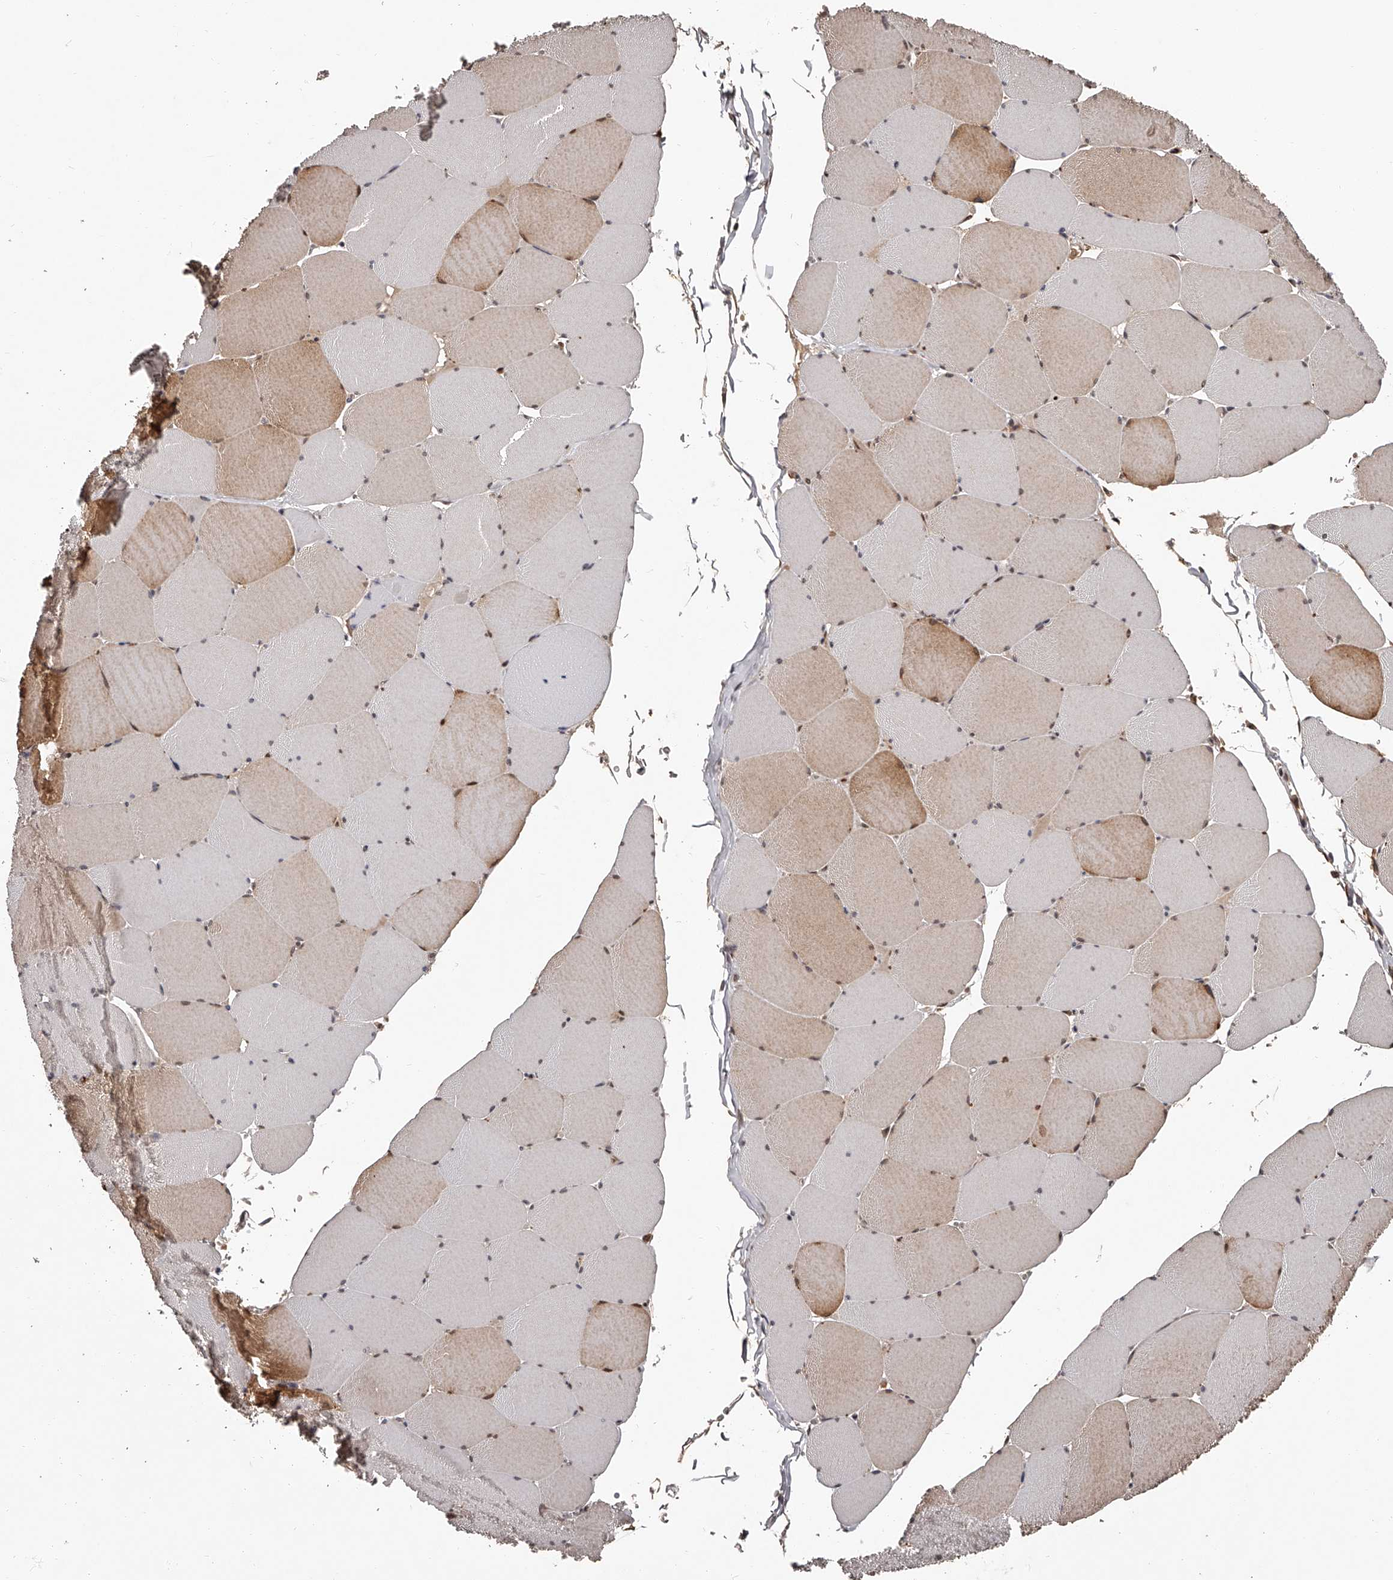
{"staining": {"intensity": "moderate", "quantity": ">75%", "location": "cytoplasmic/membranous,nuclear"}, "tissue": "skeletal muscle", "cell_type": "Myocytes", "image_type": "normal", "snomed": [{"axis": "morphology", "description": "Normal tissue, NOS"}, {"axis": "topography", "description": "Skeletal muscle"}, {"axis": "topography", "description": "Head-Neck"}], "caption": "A micrograph of skeletal muscle stained for a protein reveals moderate cytoplasmic/membranous,nuclear brown staining in myocytes. Using DAB (3,3'-diaminobenzidine) (brown) and hematoxylin (blue) stains, captured at high magnification using brightfield microscopy.", "gene": "URGCP", "patient": {"sex": "male", "age": 66}}